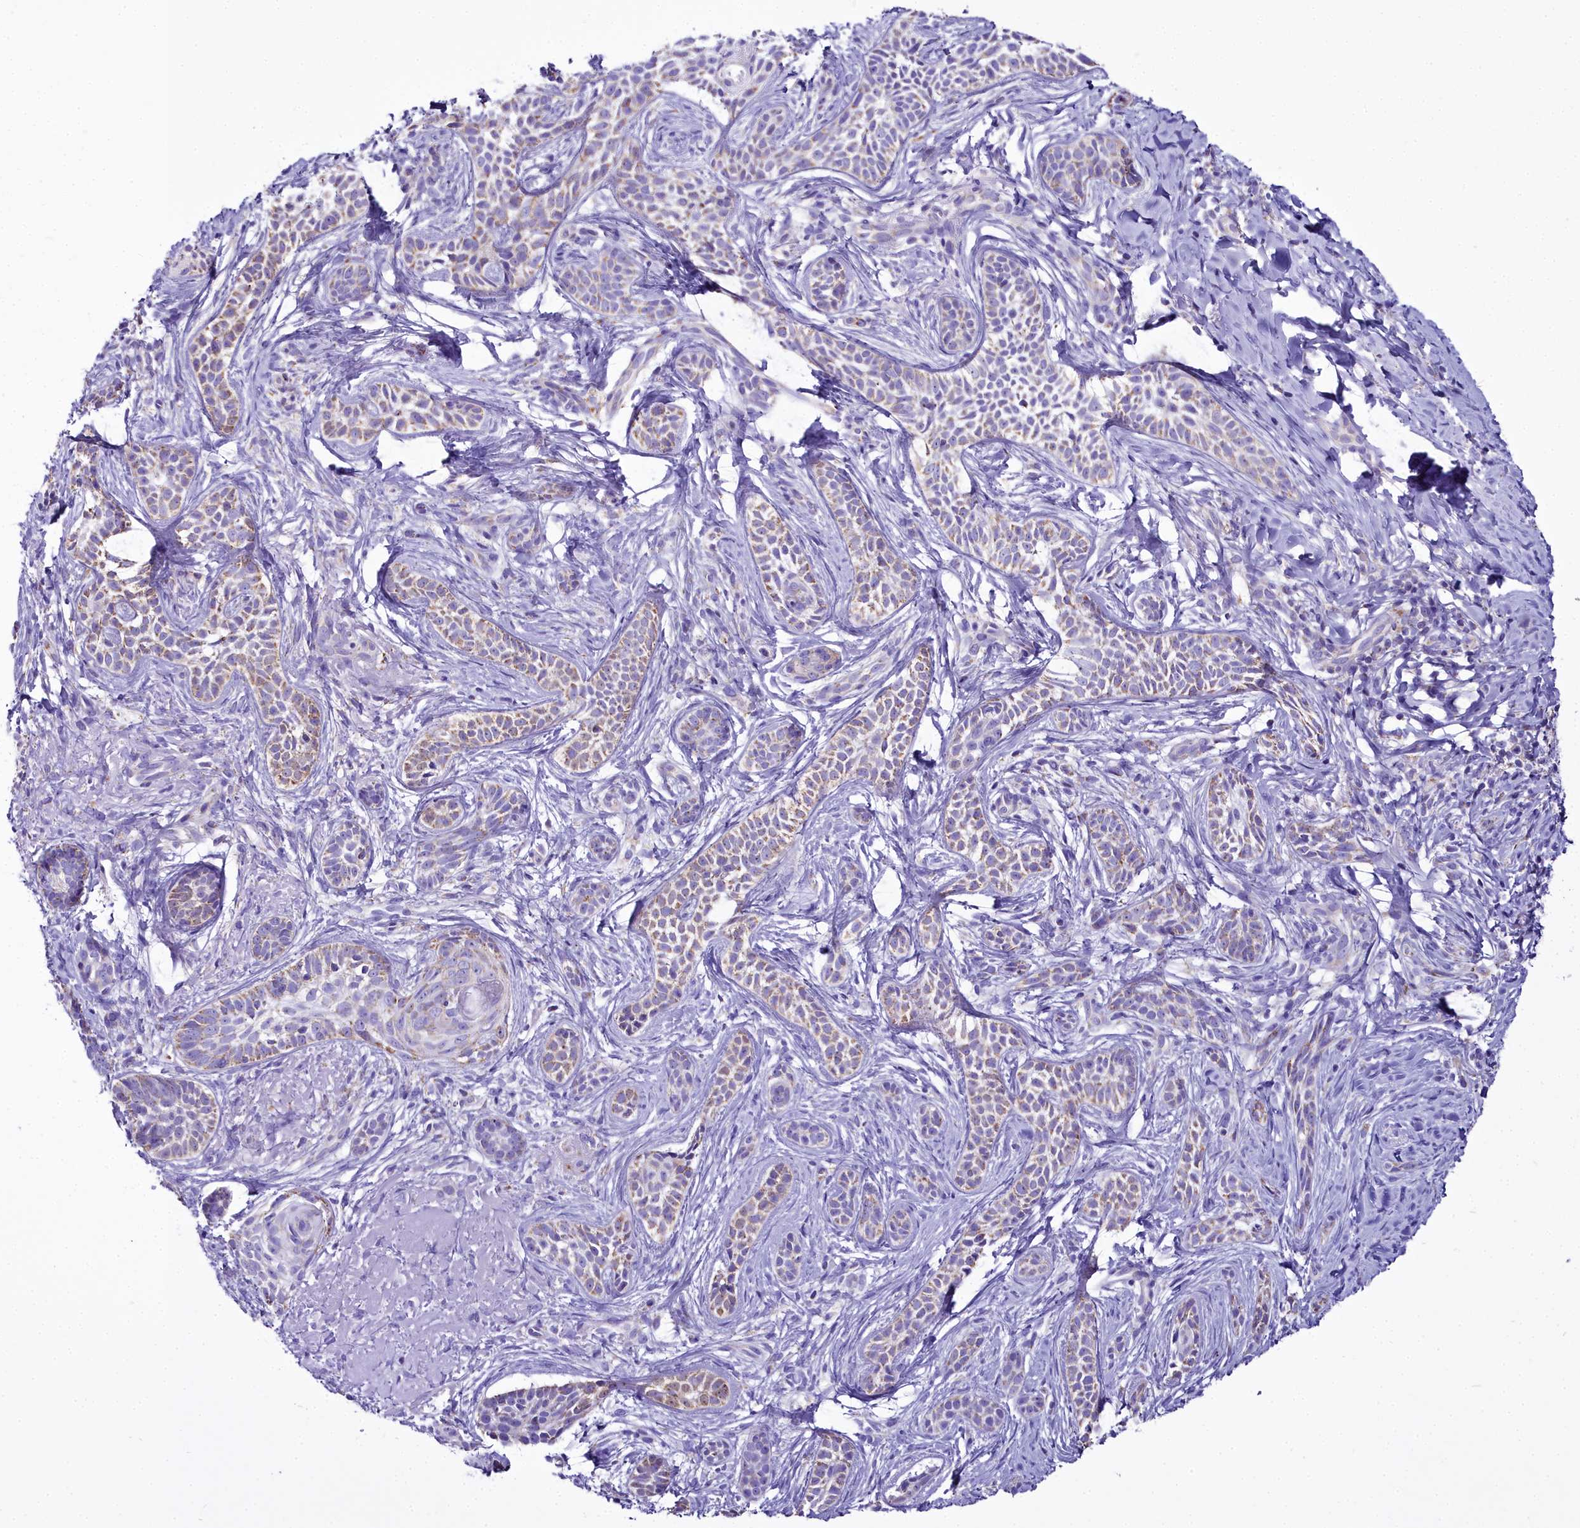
{"staining": {"intensity": "weak", "quantity": "25%-75%", "location": "cytoplasmic/membranous"}, "tissue": "skin cancer", "cell_type": "Tumor cells", "image_type": "cancer", "snomed": [{"axis": "morphology", "description": "Basal cell carcinoma"}, {"axis": "topography", "description": "Skin"}], "caption": "High-power microscopy captured an immunohistochemistry histopathology image of skin cancer, revealing weak cytoplasmic/membranous expression in approximately 25%-75% of tumor cells. The protein is stained brown, and the nuclei are stained in blue (DAB IHC with brightfield microscopy, high magnification).", "gene": "WDFY3", "patient": {"sex": "male", "age": 71}}